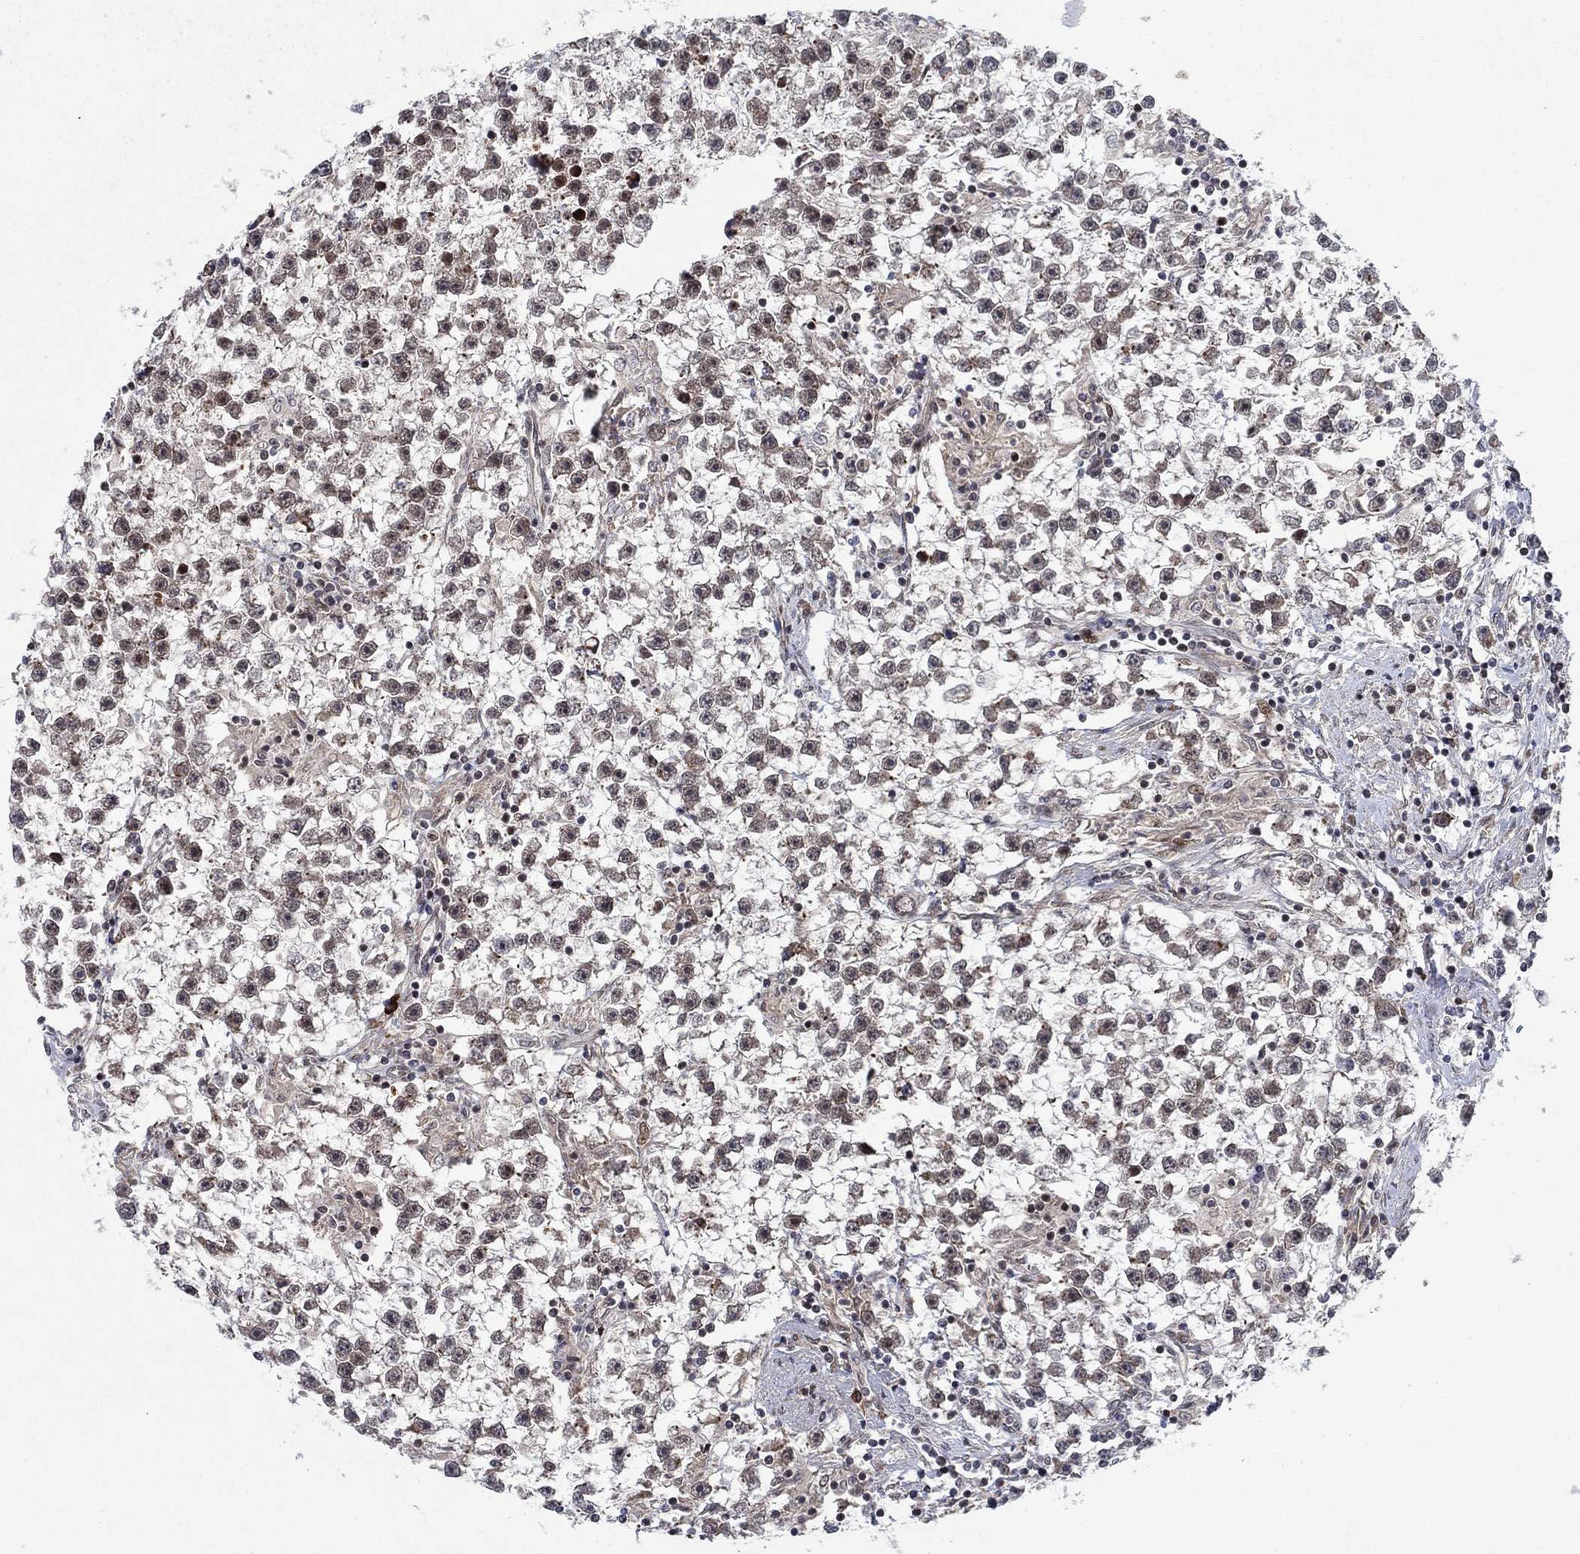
{"staining": {"intensity": "weak", "quantity": "<25%", "location": "nuclear"}, "tissue": "testis cancer", "cell_type": "Tumor cells", "image_type": "cancer", "snomed": [{"axis": "morphology", "description": "Seminoma, NOS"}, {"axis": "topography", "description": "Testis"}], "caption": "Photomicrograph shows no protein expression in tumor cells of seminoma (testis) tissue.", "gene": "PRICKLE4", "patient": {"sex": "male", "age": 59}}